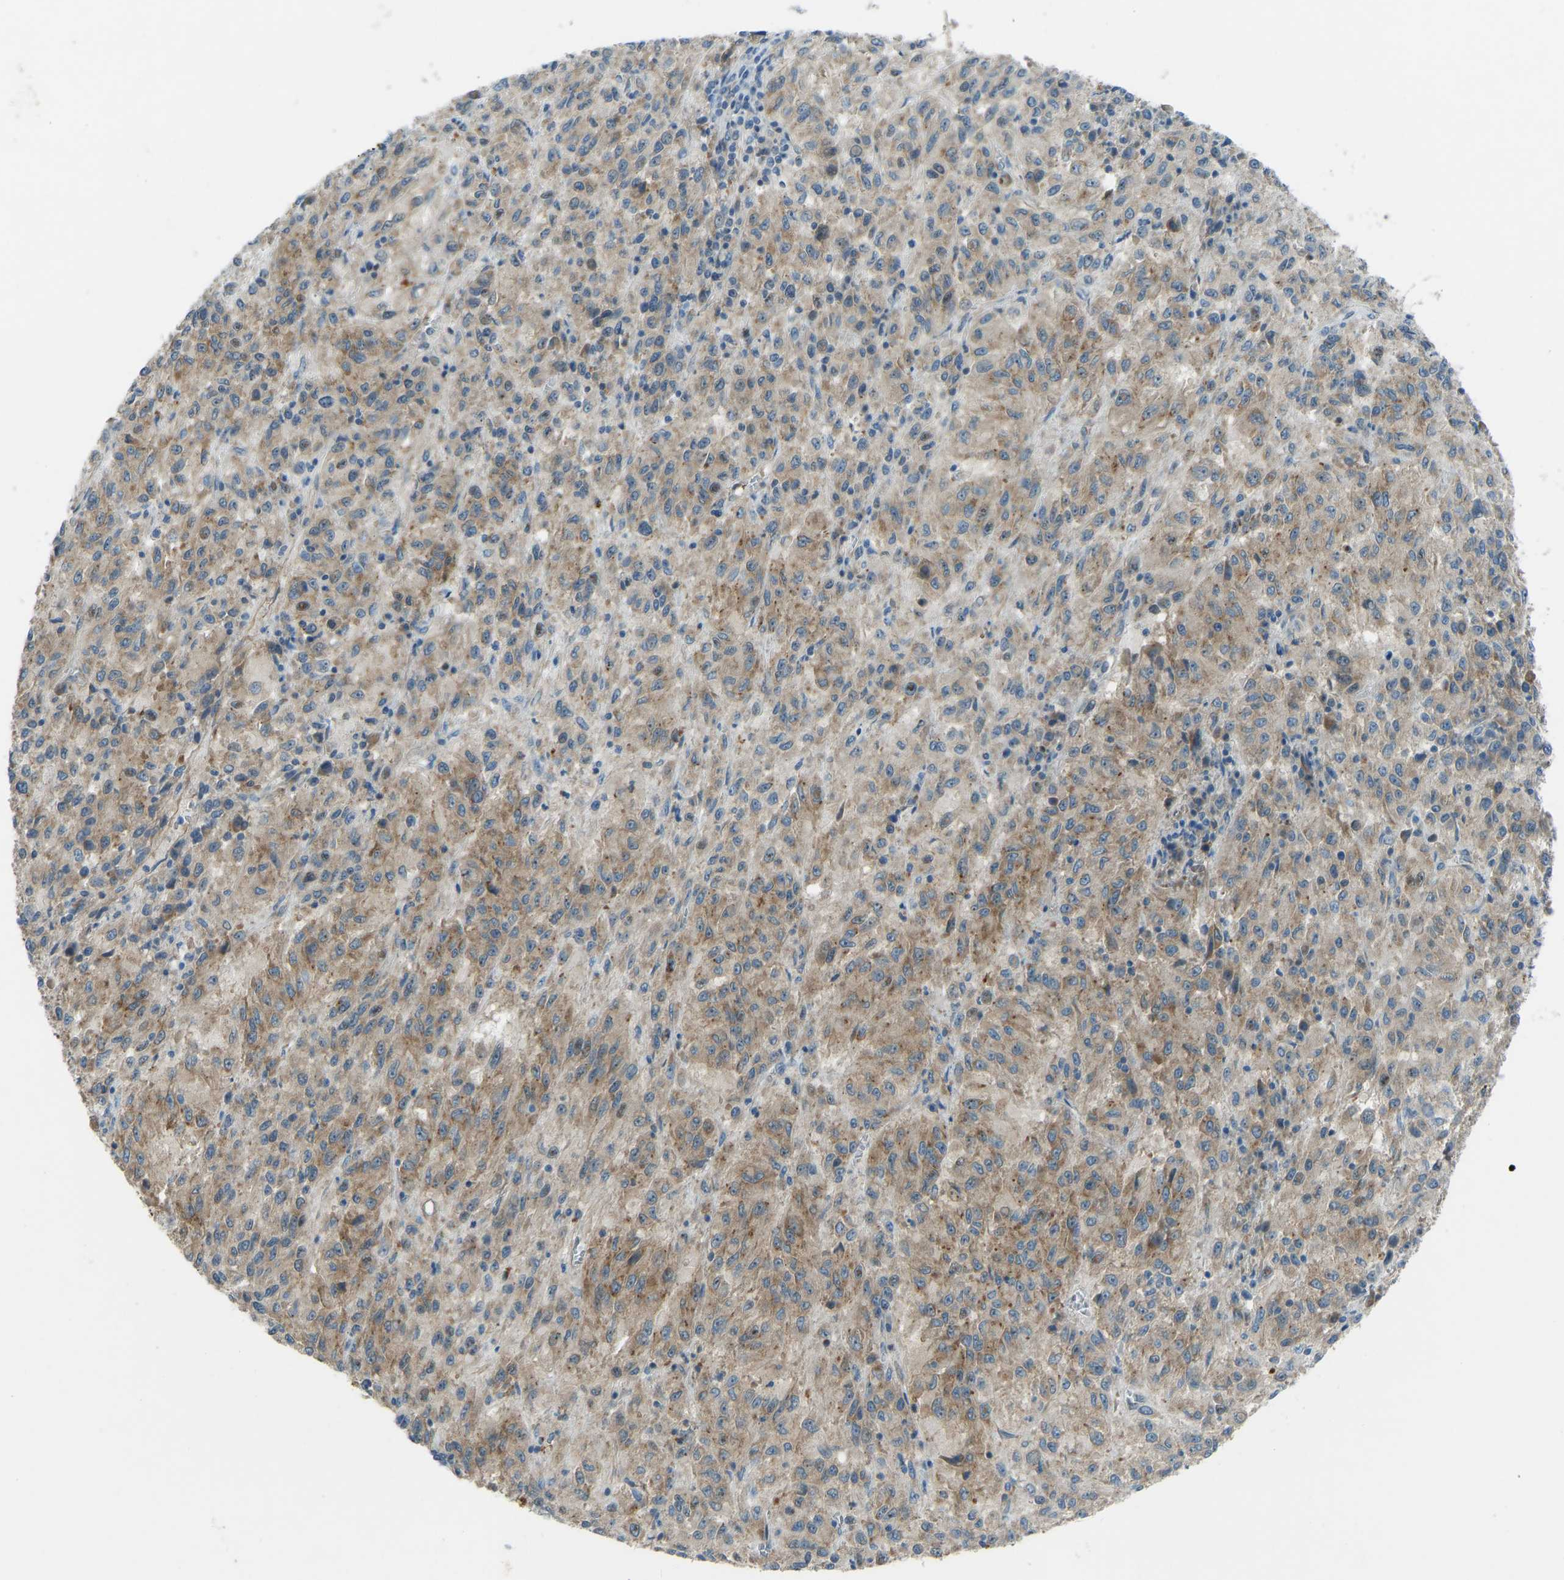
{"staining": {"intensity": "moderate", "quantity": ">75%", "location": "cytoplasmic/membranous"}, "tissue": "melanoma", "cell_type": "Tumor cells", "image_type": "cancer", "snomed": [{"axis": "morphology", "description": "Malignant melanoma, Metastatic site"}, {"axis": "topography", "description": "Lung"}], "caption": "A brown stain highlights moderate cytoplasmic/membranous positivity of a protein in human malignant melanoma (metastatic site) tumor cells.", "gene": "STAU2", "patient": {"sex": "male", "age": 64}}